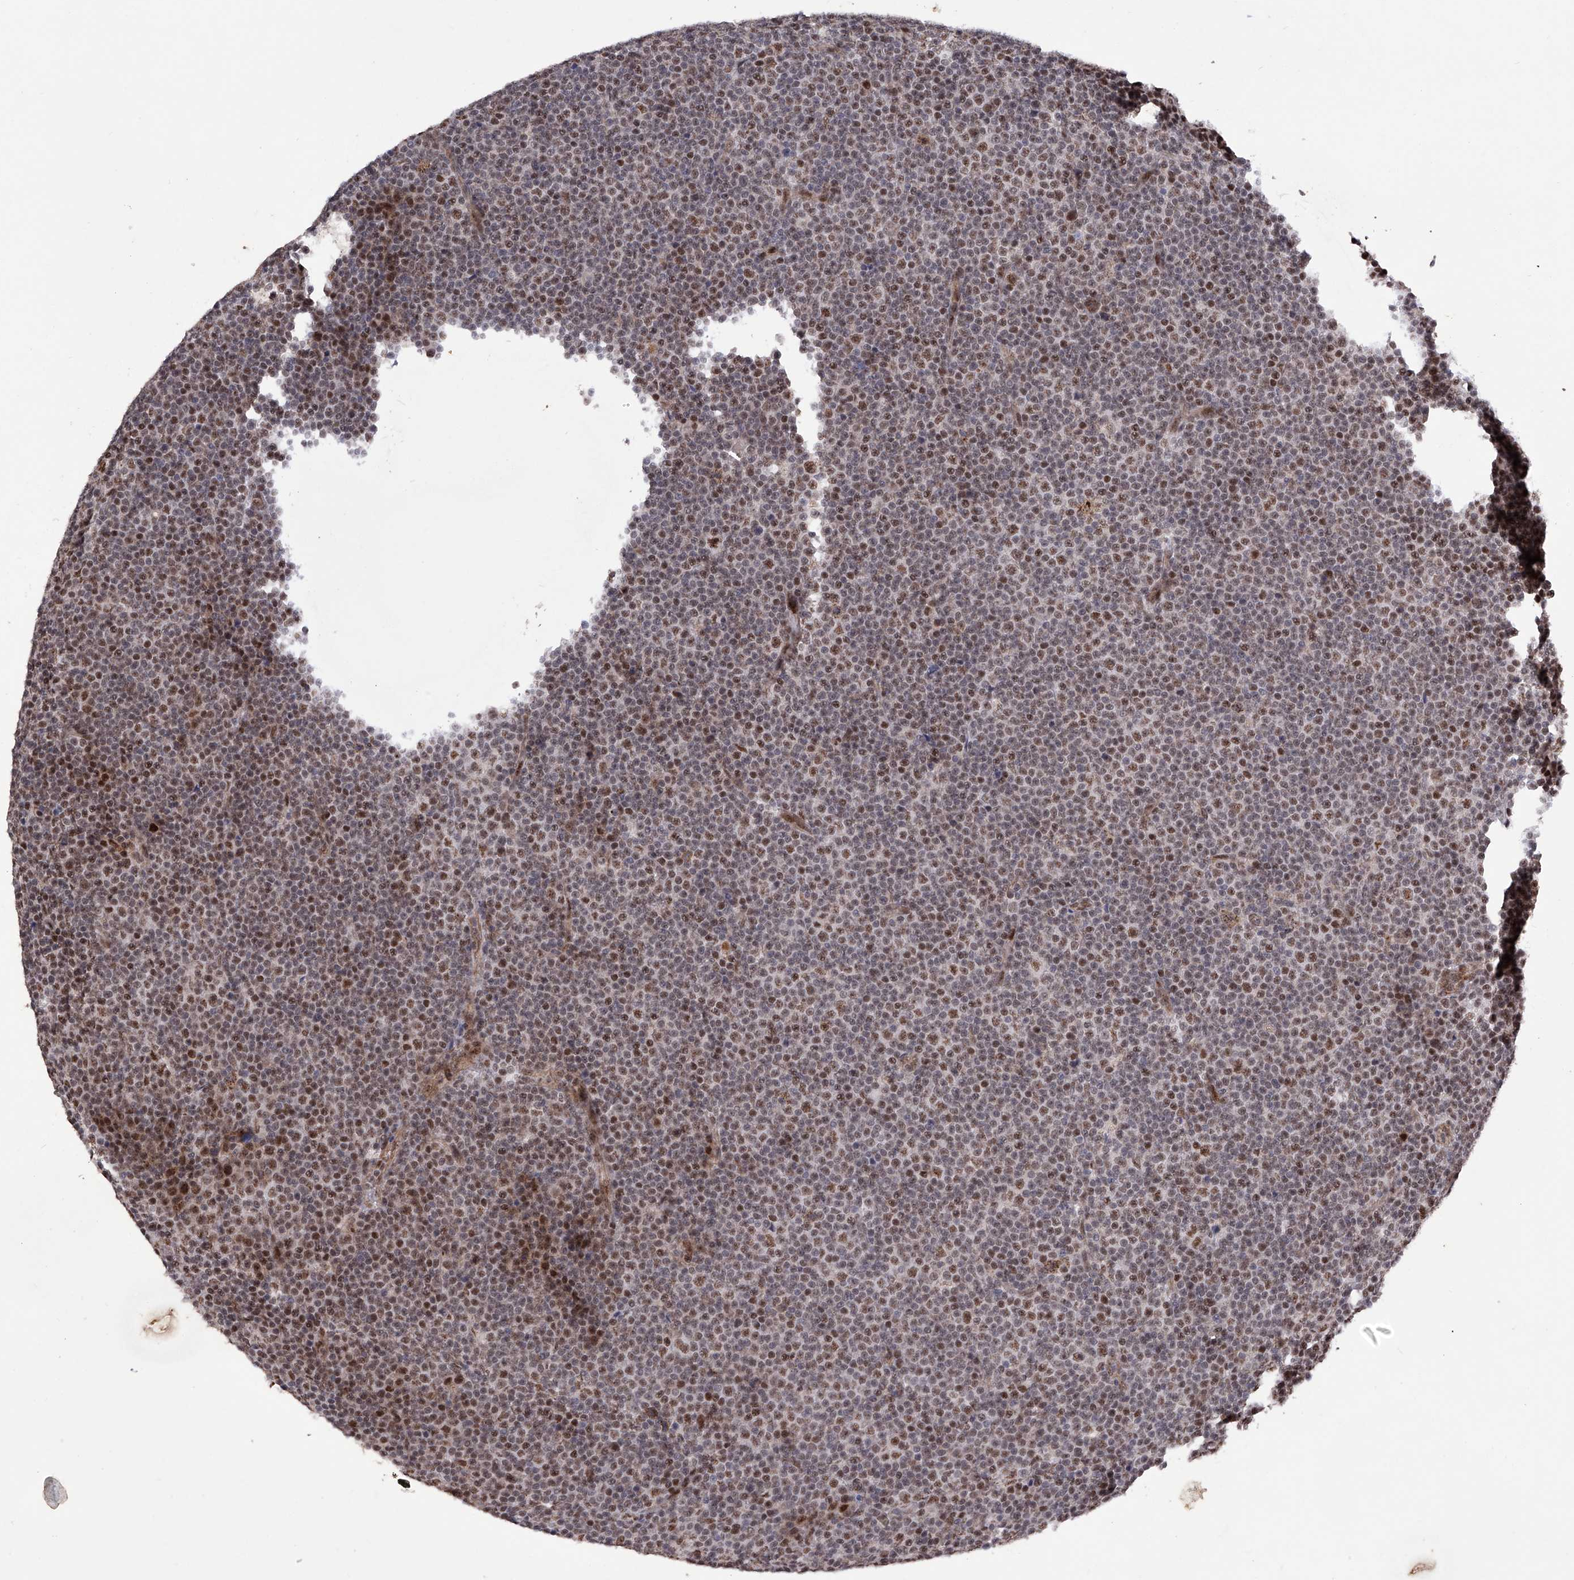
{"staining": {"intensity": "moderate", "quantity": ">75%", "location": "nuclear"}, "tissue": "lymphoma", "cell_type": "Tumor cells", "image_type": "cancer", "snomed": [{"axis": "morphology", "description": "Malignant lymphoma, non-Hodgkin's type, Low grade"}, {"axis": "topography", "description": "Lymph node"}], "caption": "An immunohistochemistry (IHC) histopathology image of neoplastic tissue is shown. Protein staining in brown shows moderate nuclear positivity in lymphoma within tumor cells.", "gene": "NFATC4", "patient": {"sex": "female", "age": 67}}